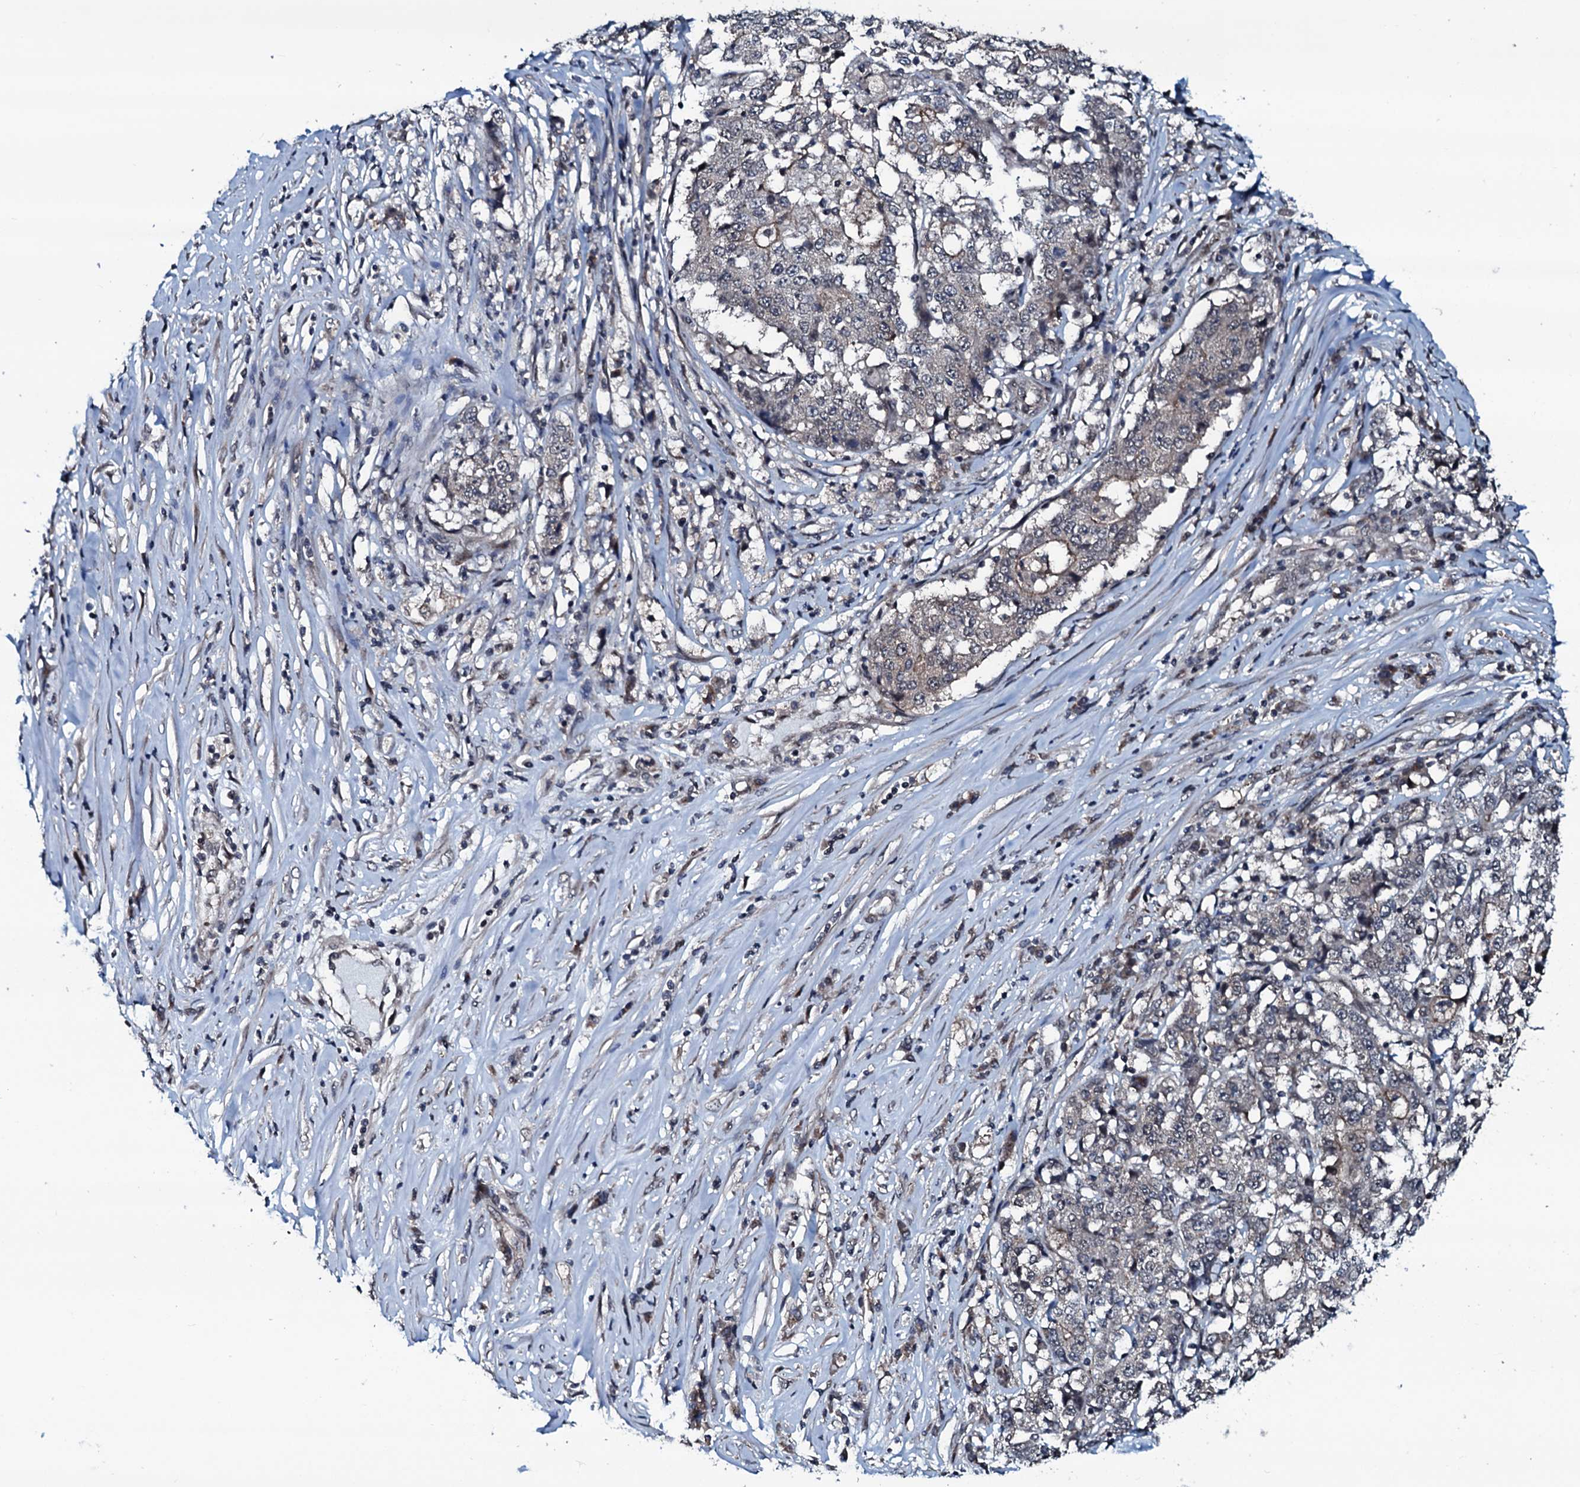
{"staining": {"intensity": "negative", "quantity": "none", "location": "none"}, "tissue": "stomach cancer", "cell_type": "Tumor cells", "image_type": "cancer", "snomed": [{"axis": "morphology", "description": "Adenocarcinoma, NOS"}, {"axis": "topography", "description": "Stomach"}], "caption": "Stomach cancer (adenocarcinoma) was stained to show a protein in brown. There is no significant staining in tumor cells. (DAB (3,3'-diaminobenzidine) IHC with hematoxylin counter stain).", "gene": "OGFOD2", "patient": {"sex": "male", "age": 59}}